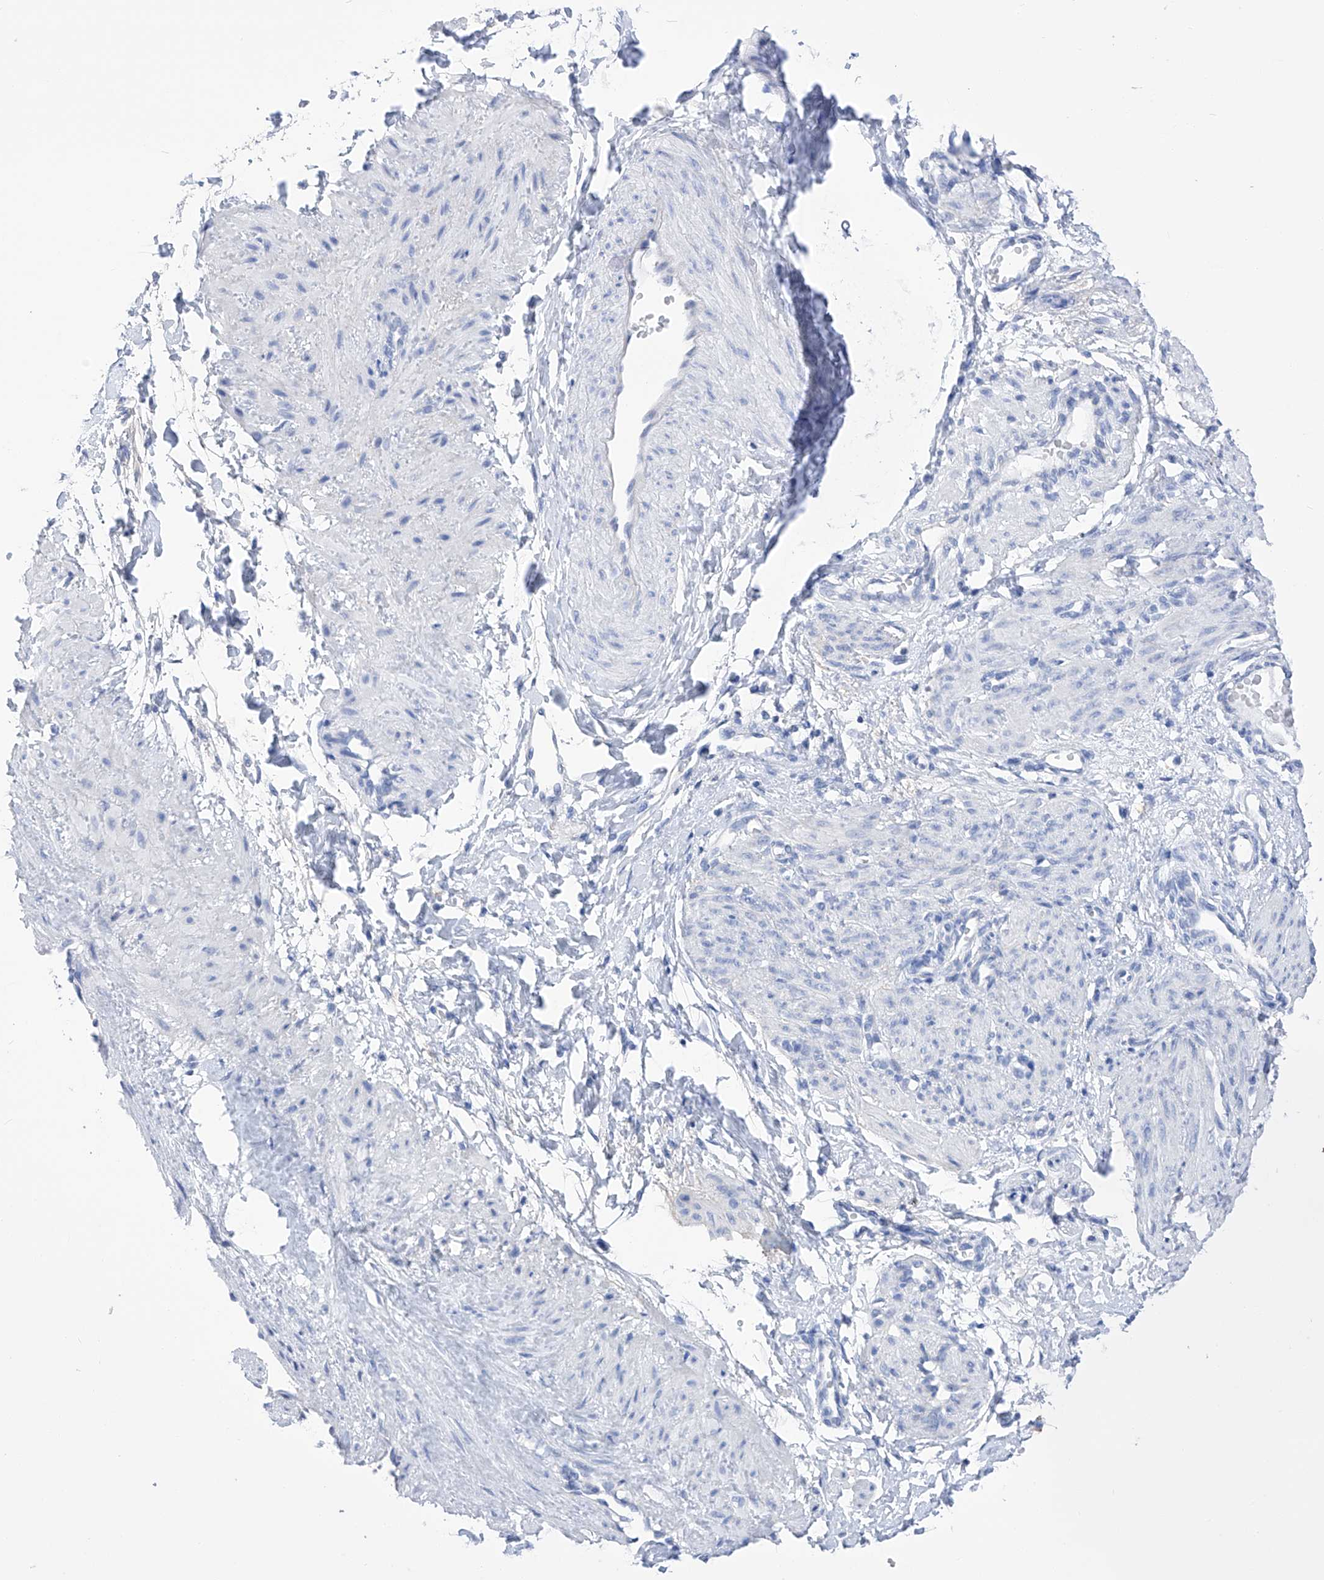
{"staining": {"intensity": "negative", "quantity": "none", "location": "none"}, "tissue": "smooth muscle", "cell_type": "Smooth muscle cells", "image_type": "normal", "snomed": [{"axis": "morphology", "description": "Normal tissue, NOS"}, {"axis": "topography", "description": "Endometrium"}], "caption": "DAB immunohistochemical staining of normal human smooth muscle reveals no significant positivity in smooth muscle cells.", "gene": "FLG", "patient": {"sex": "female", "age": 33}}